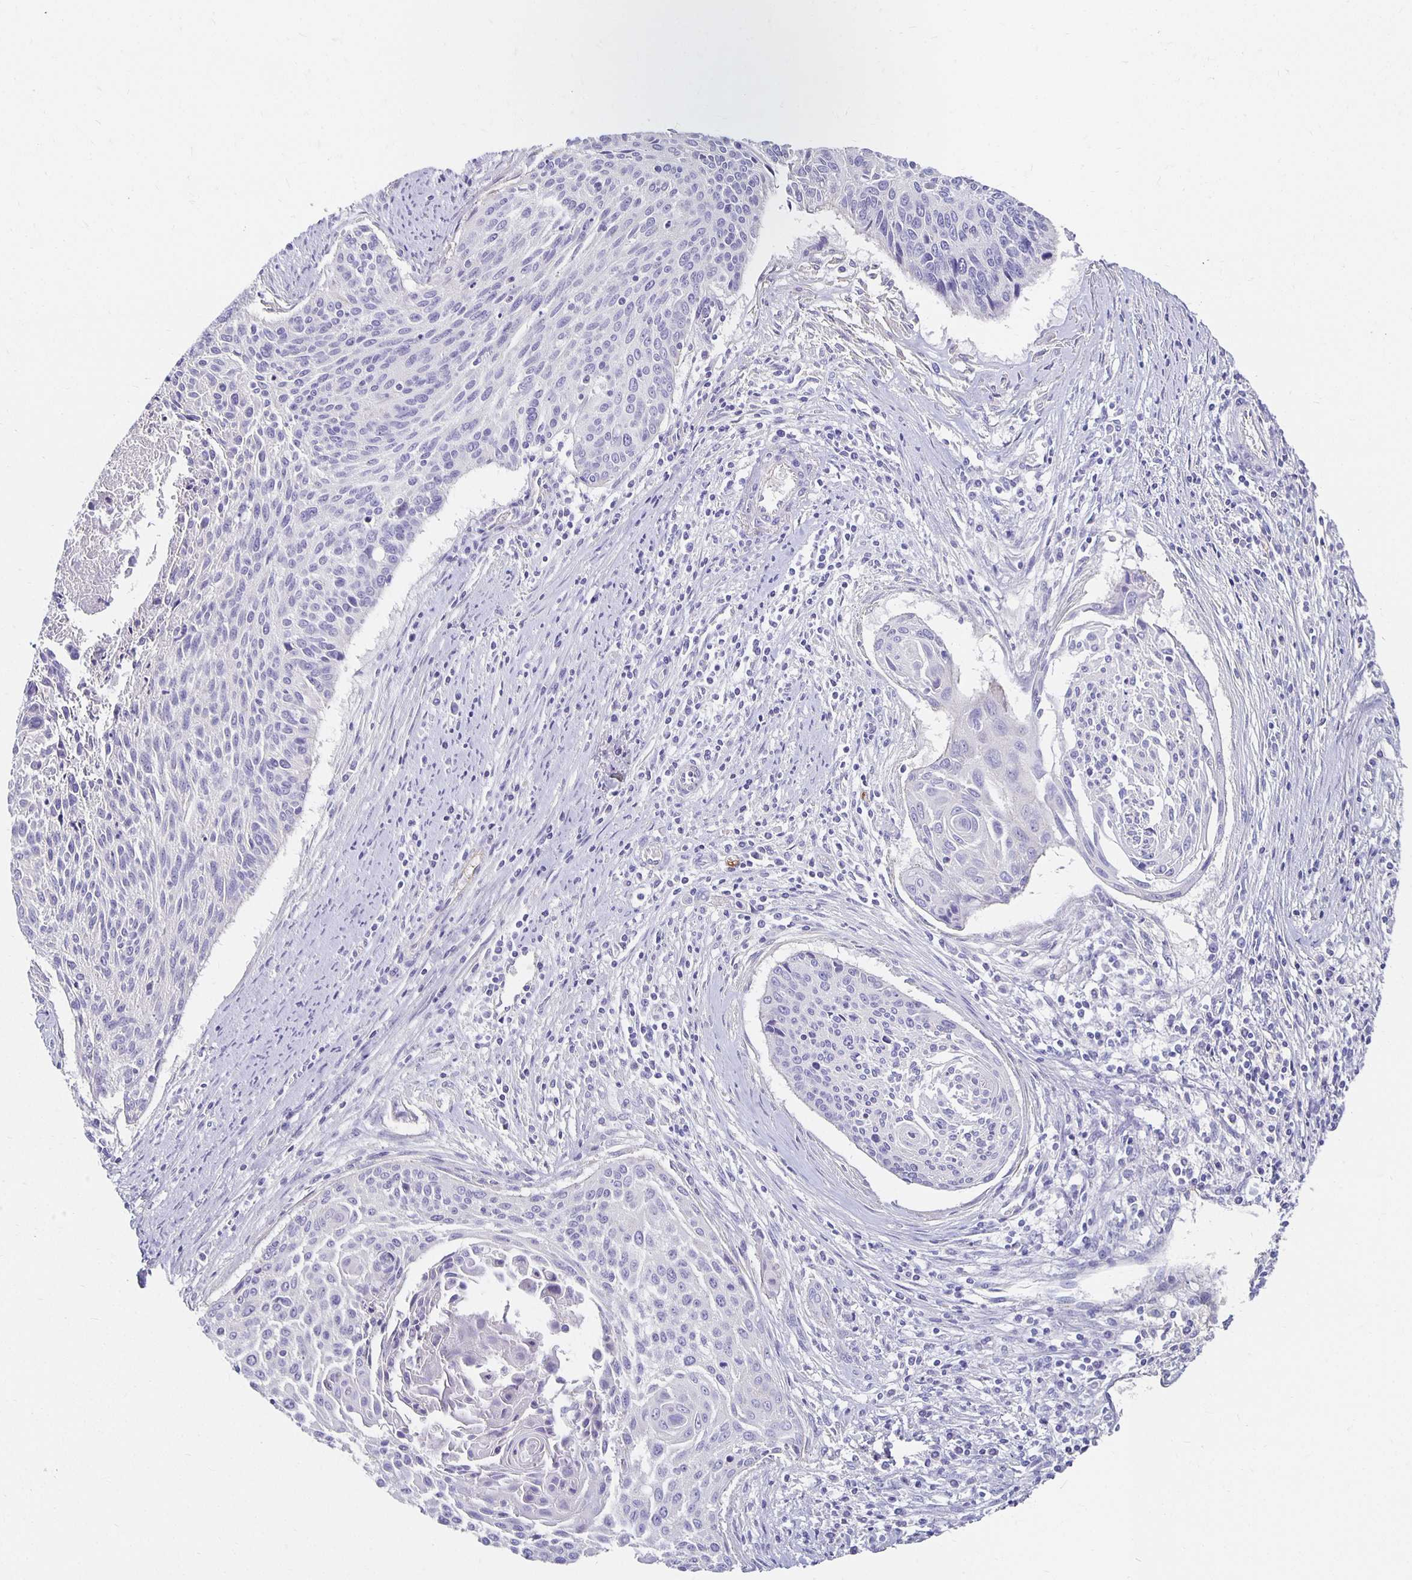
{"staining": {"intensity": "negative", "quantity": "none", "location": "none"}, "tissue": "cervical cancer", "cell_type": "Tumor cells", "image_type": "cancer", "snomed": [{"axis": "morphology", "description": "Squamous cell carcinoma, NOS"}, {"axis": "topography", "description": "Cervix"}], "caption": "An image of squamous cell carcinoma (cervical) stained for a protein displays no brown staining in tumor cells.", "gene": "APOB", "patient": {"sex": "female", "age": 55}}